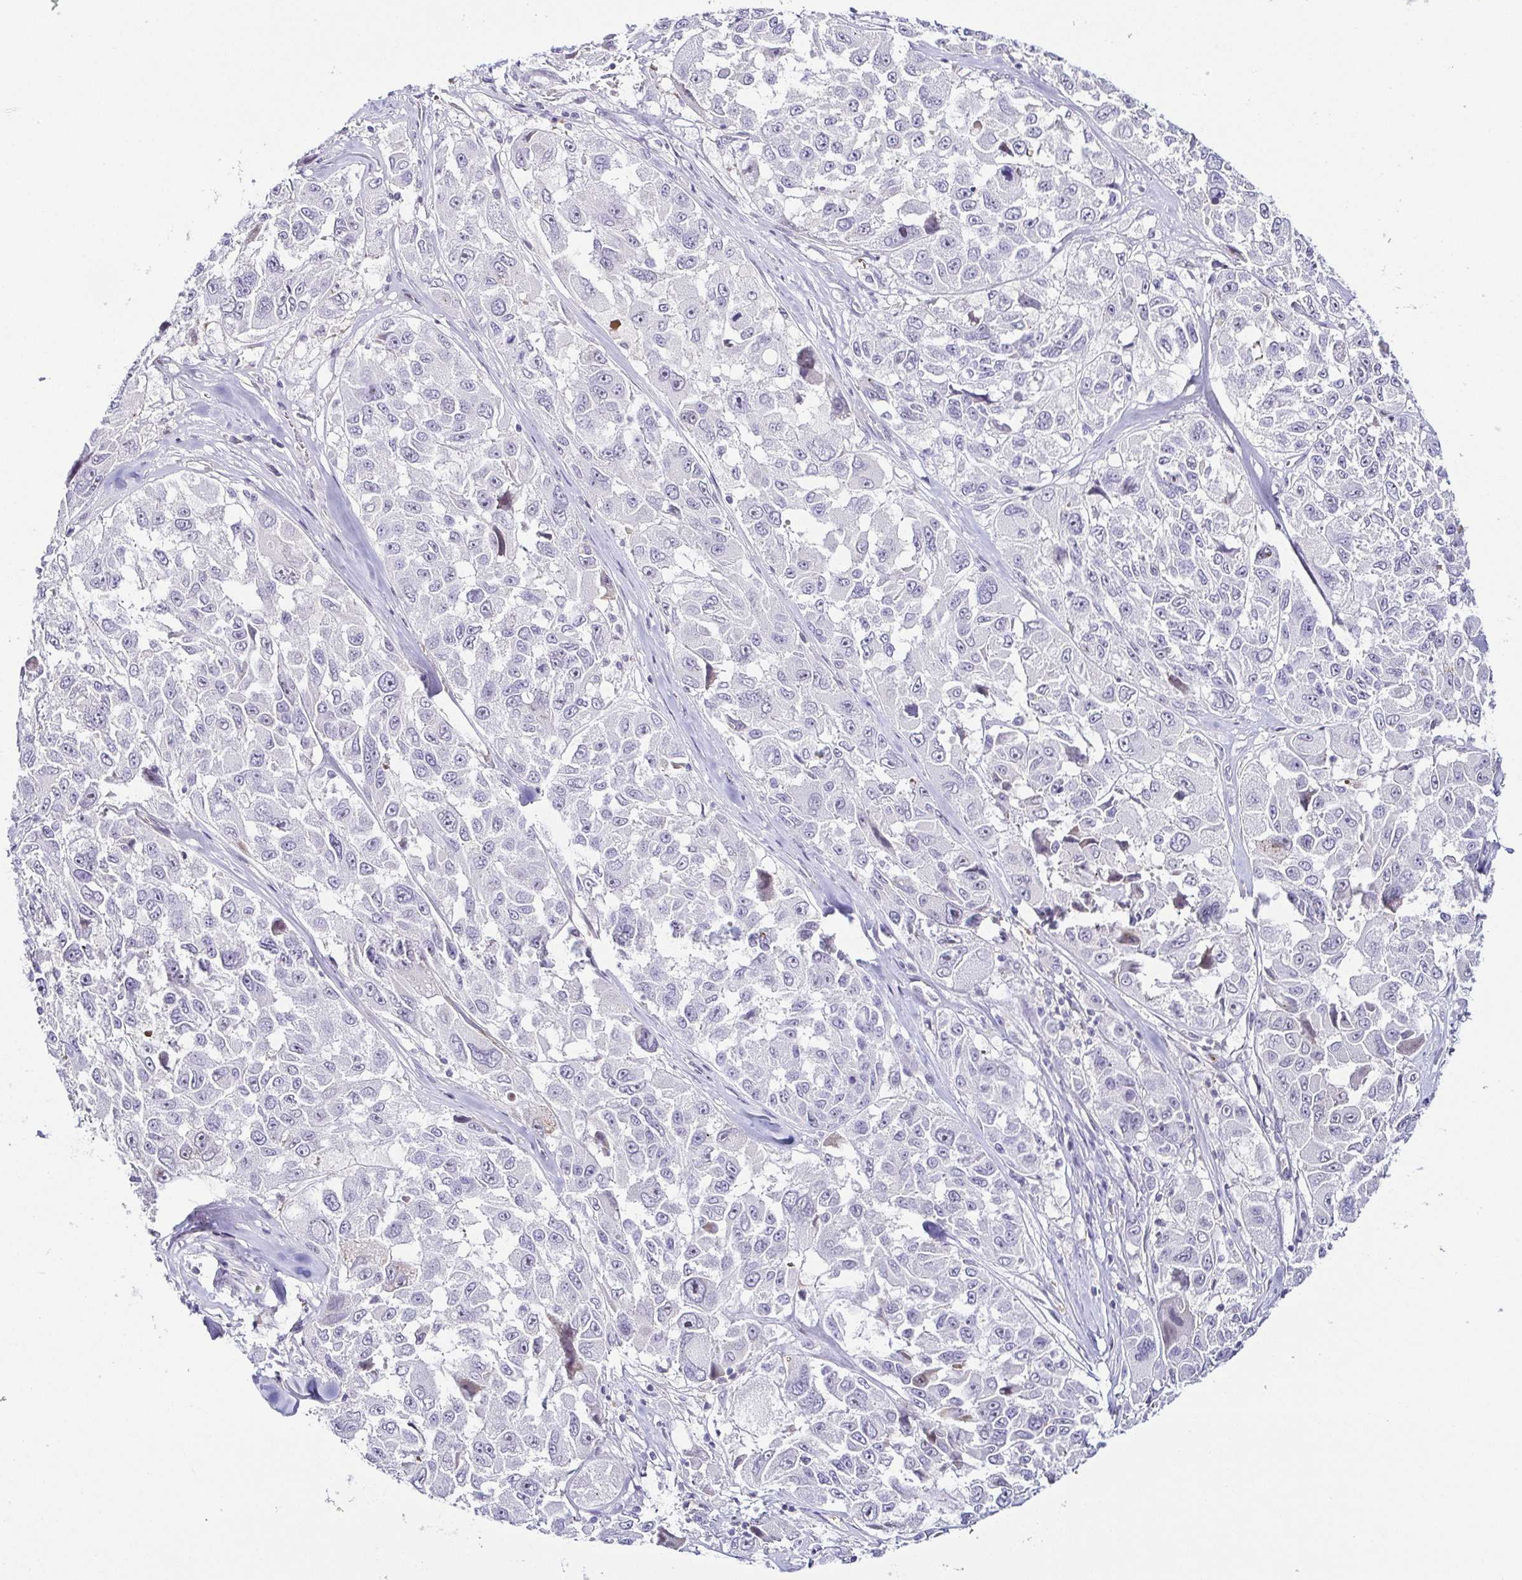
{"staining": {"intensity": "negative", "quantity": "none", "location": "none"}, "tissue": "melanoma", "cell_type": "Tumor cells", "image_type": "cancer", "snomed": [{"axis": "morphology", "description": "Malignant melanoma, NOS"}, {"axis": "topography", "description": "Skin"}], "caption": "Immunohistochemical staining of melanoma shows no significant staining in tumor cells.", "gene": "FAM162B", "patient": {"sex": "female", "age": 66}}